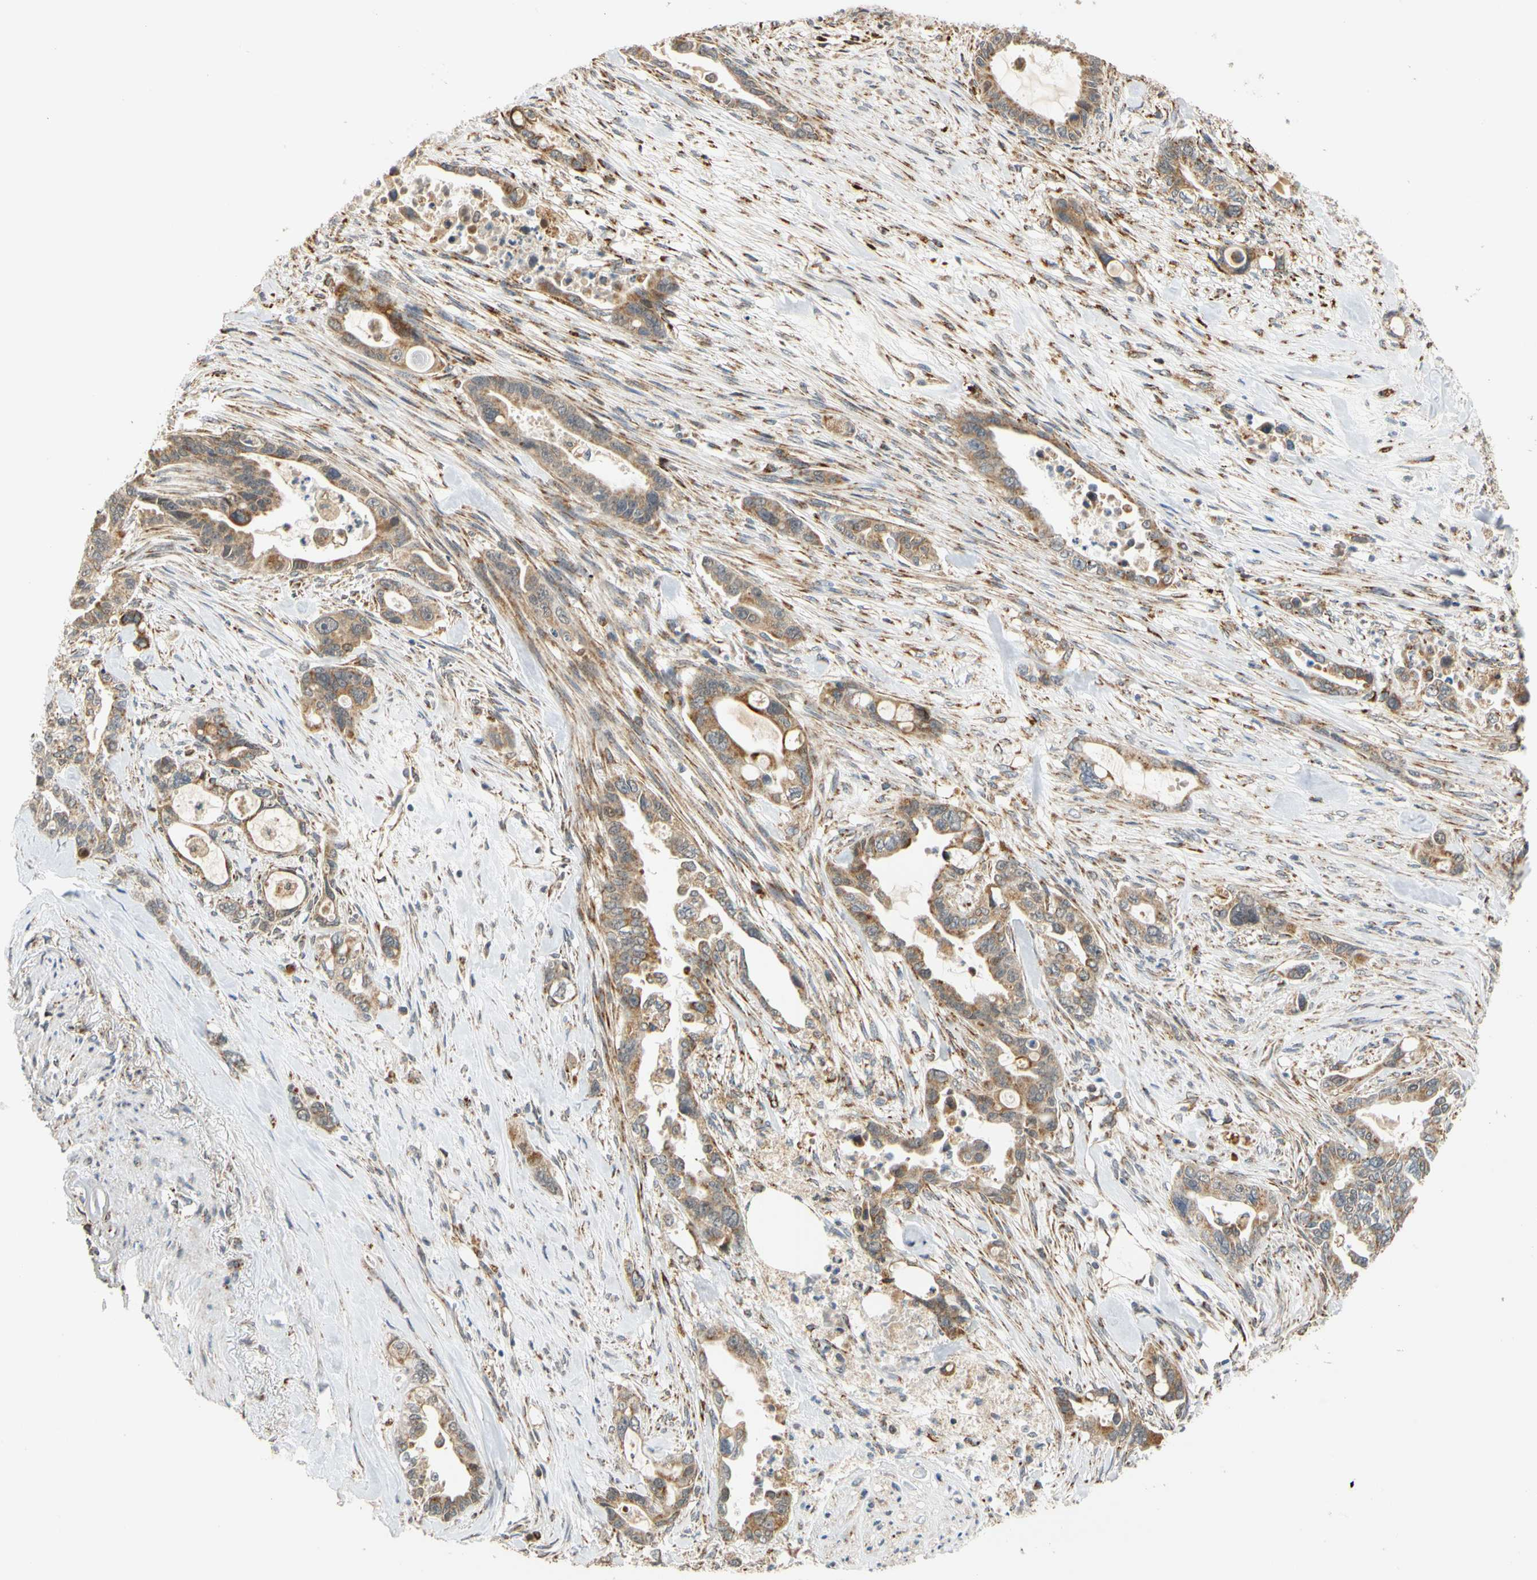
{"staining": {"intensity": "moderate", "quantity": ">75%", "location": "cytoplasmic/membranous"}, "tissue": "pancreatic cancer", "cell_type": "Tumor cells", "image_type": "cancer", "snomed": [{"axis": "morphology", "description": "Adenocarcinoma, NOS"}, {"axis": "topography", "description": "Pancreas"}], "caption": "Pancreatic cancer stained with DAB (3,3'-diaminobenzidine) immunohistochemistry exhibits medium levels of moderate cytoplasmic/membranous positivity in approximately >75% of tumor cells.", "gene": "SFXN3", "patient": {"sex": "male", "age": 70}}